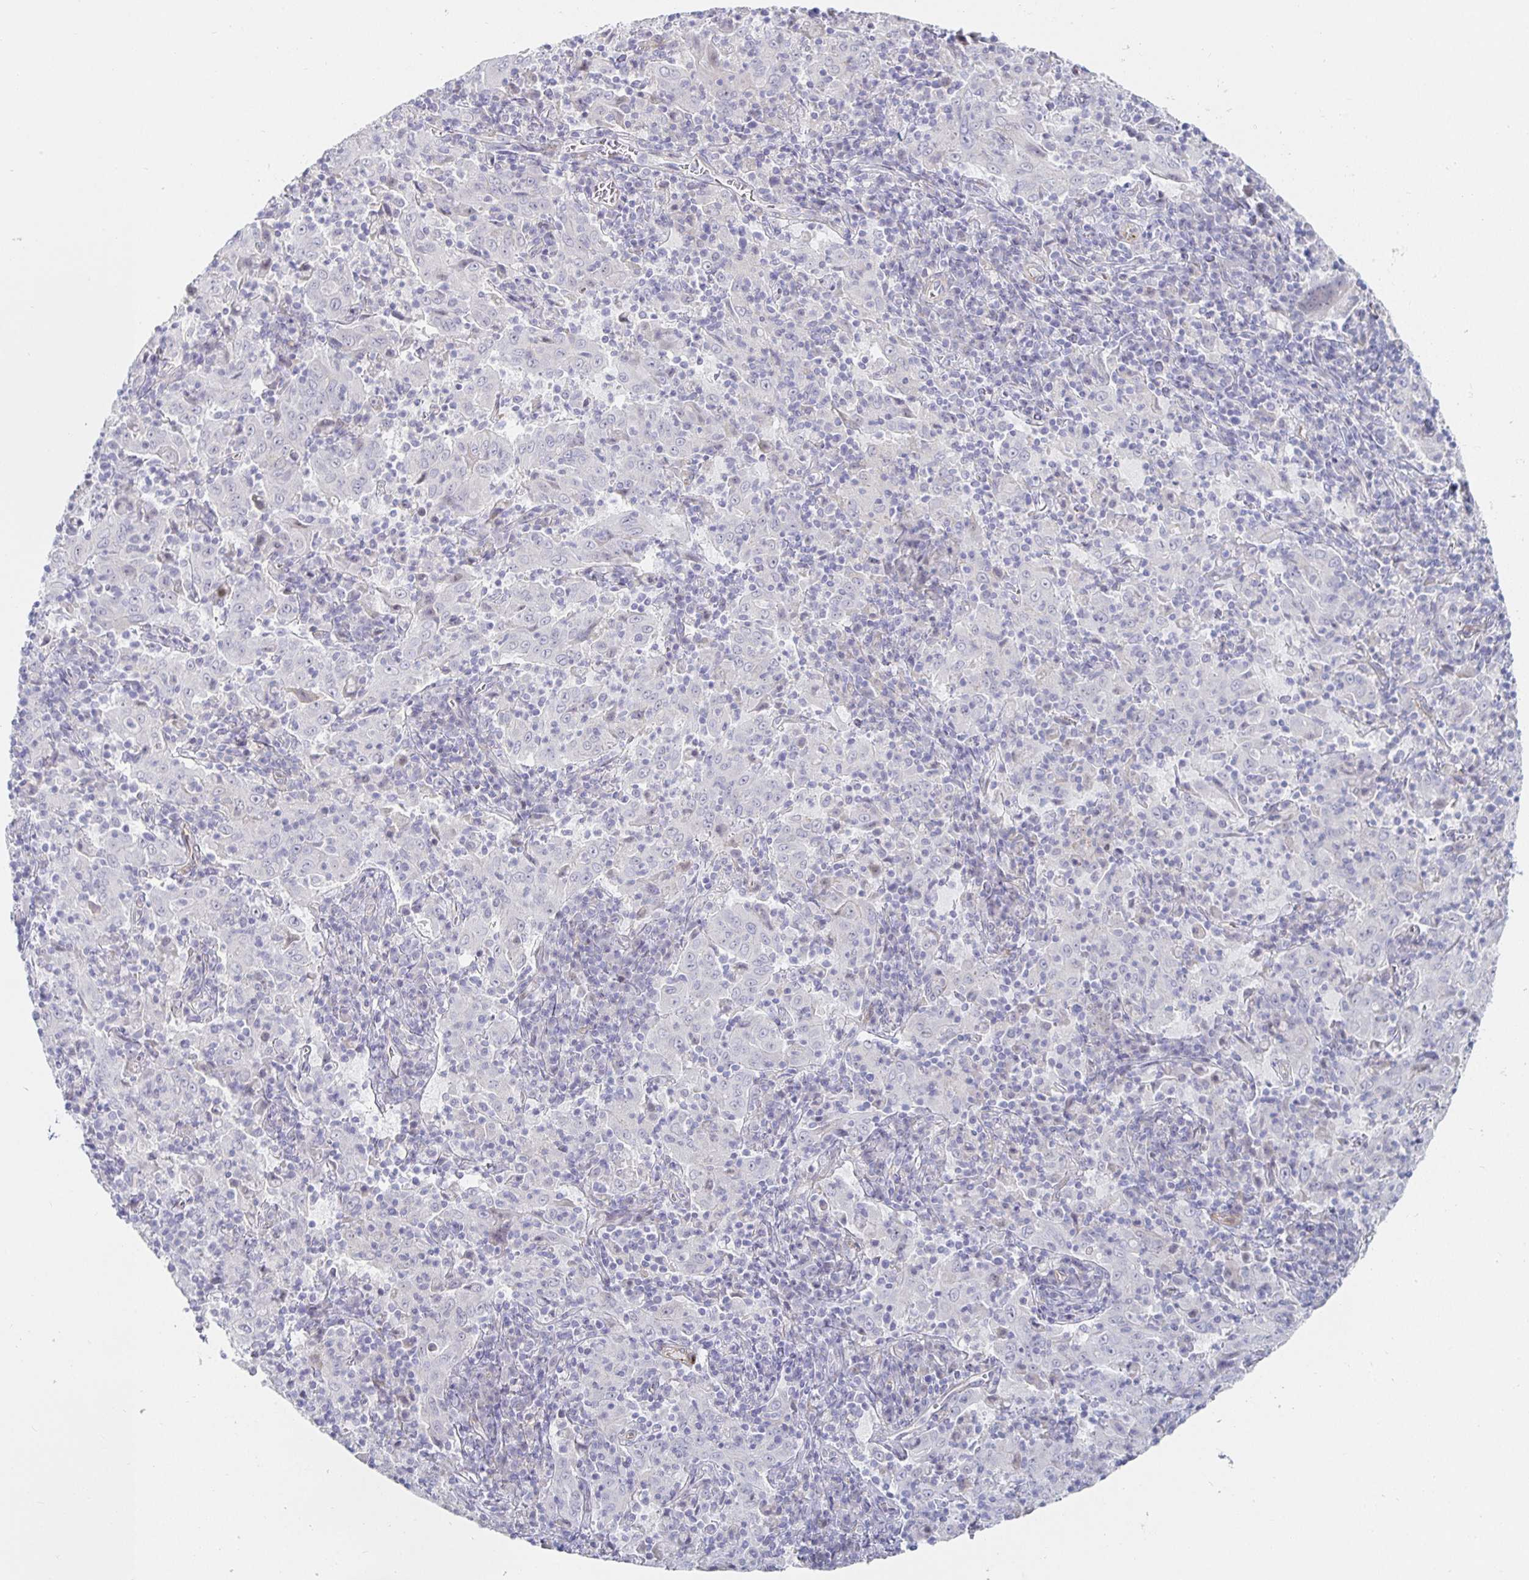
{"staining": {"intensity": "negative", "quantity": "none", "location": "none"}, "tissue": "pancreatic cancer", "cell_type": "Tumor cells", "image_type": "cancer", "snomed": [{"axis": "morphology", "description": "Adenocarcinoma, NOS"}, {"axis": "topography", "description": "Pancreas"}], "caption": "Immunohistochemistry (IHC) photomicrograph of human pancreatic cancer (adenocarcinoma) stained for a protein (brown), which exhibits no expression in tumor cells.", "gene": "S100G", "patient": {"sex": "male", "age": 63}}